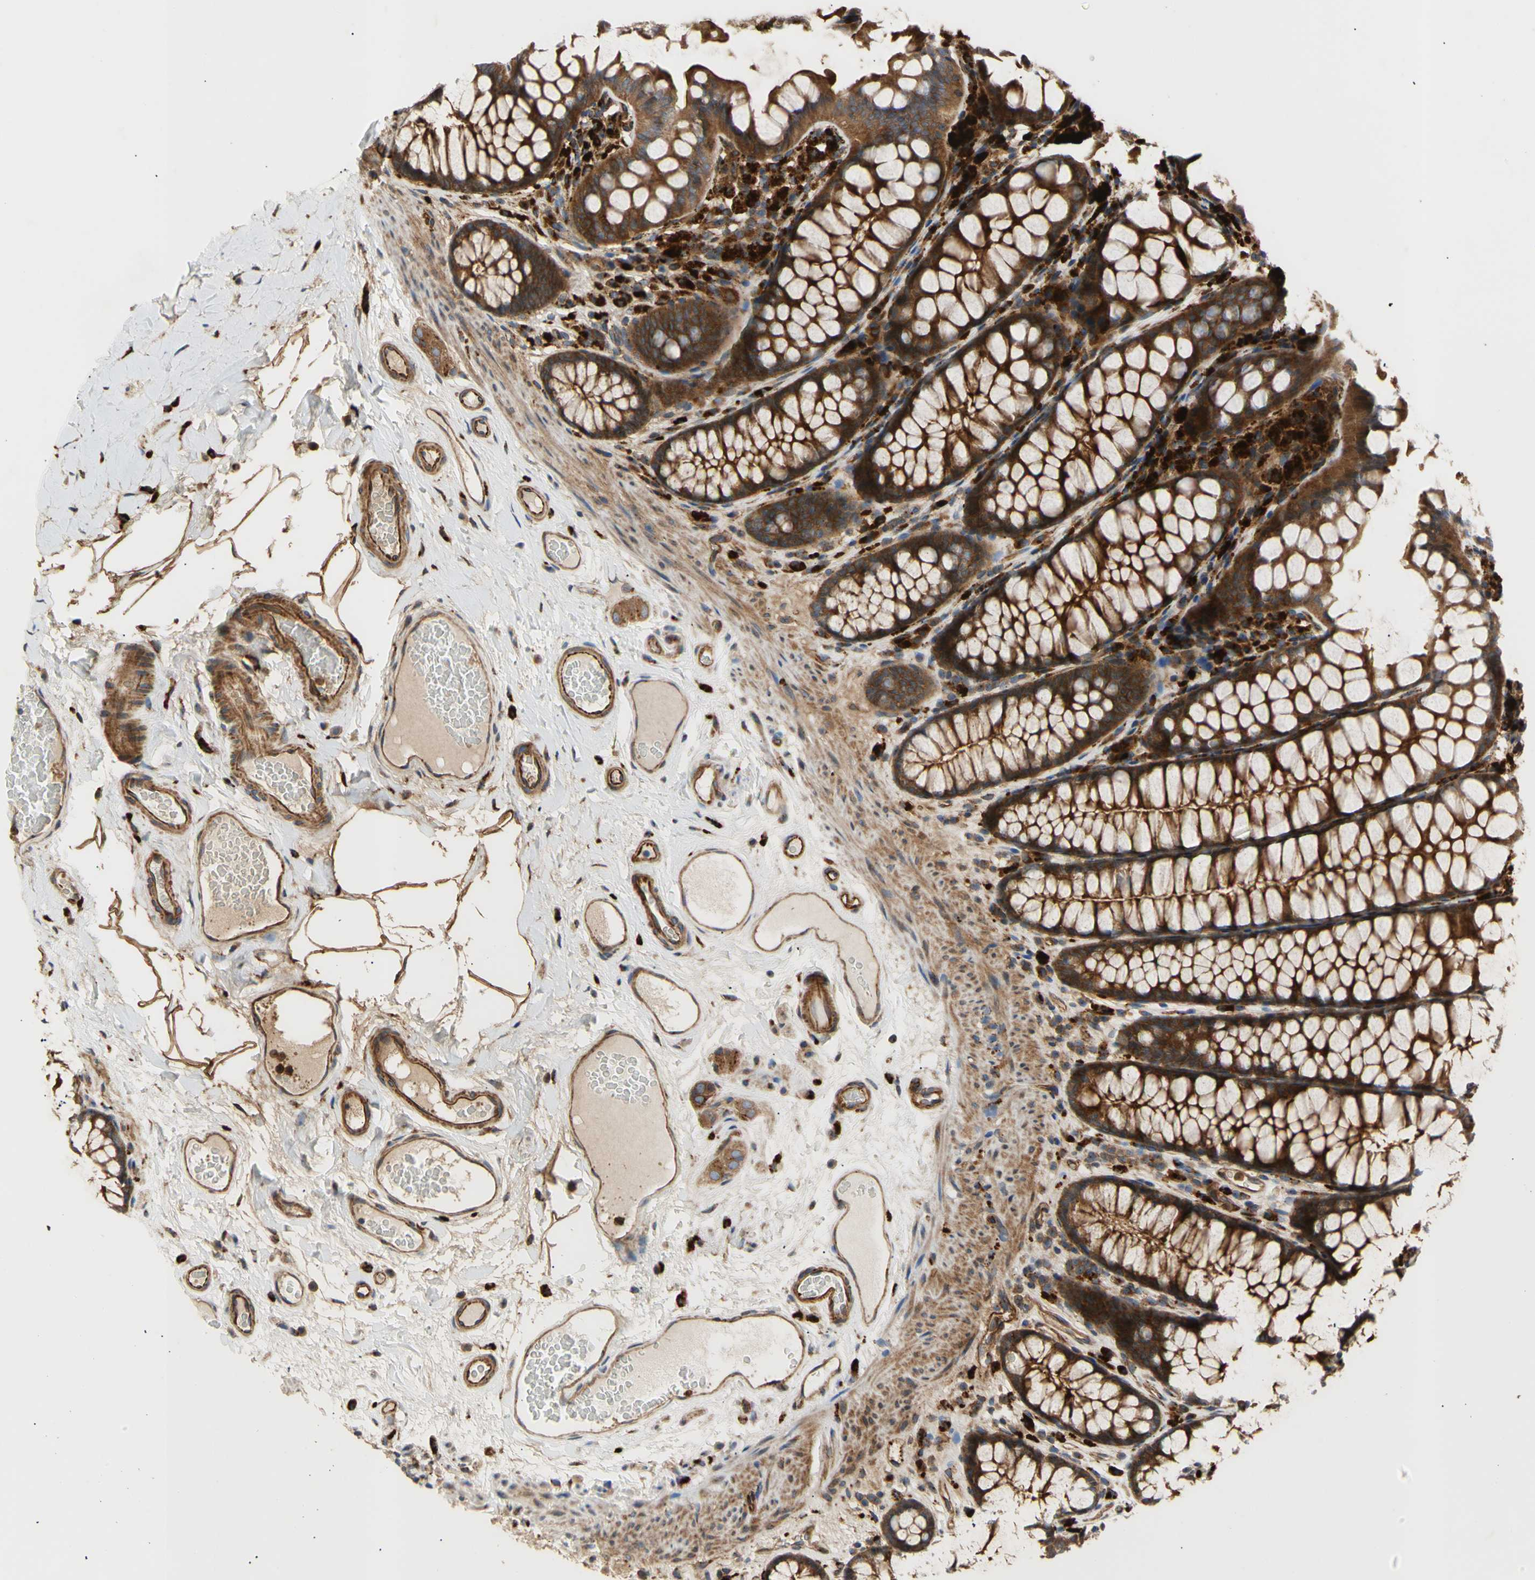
{"staining": {"intensity": "strong", "quantity": ">75%", "location": "cytoplasmic/membranous"}, "tissue": "colon", "cell_type": "Endothelial cells", "image_type": "normal", "snomed": [{"axis": "morphology", "description": "Normal tissue, NOS"}, {"axis": "topography", "description": "Colon"}], "caption": "This is an image of IHC staining of benign colon, which shows strong expression in the cytoplasmic/membranous of endothelial cells.", "gene": "TUBG2", "patient": {"sex": "female", "age": 55}}